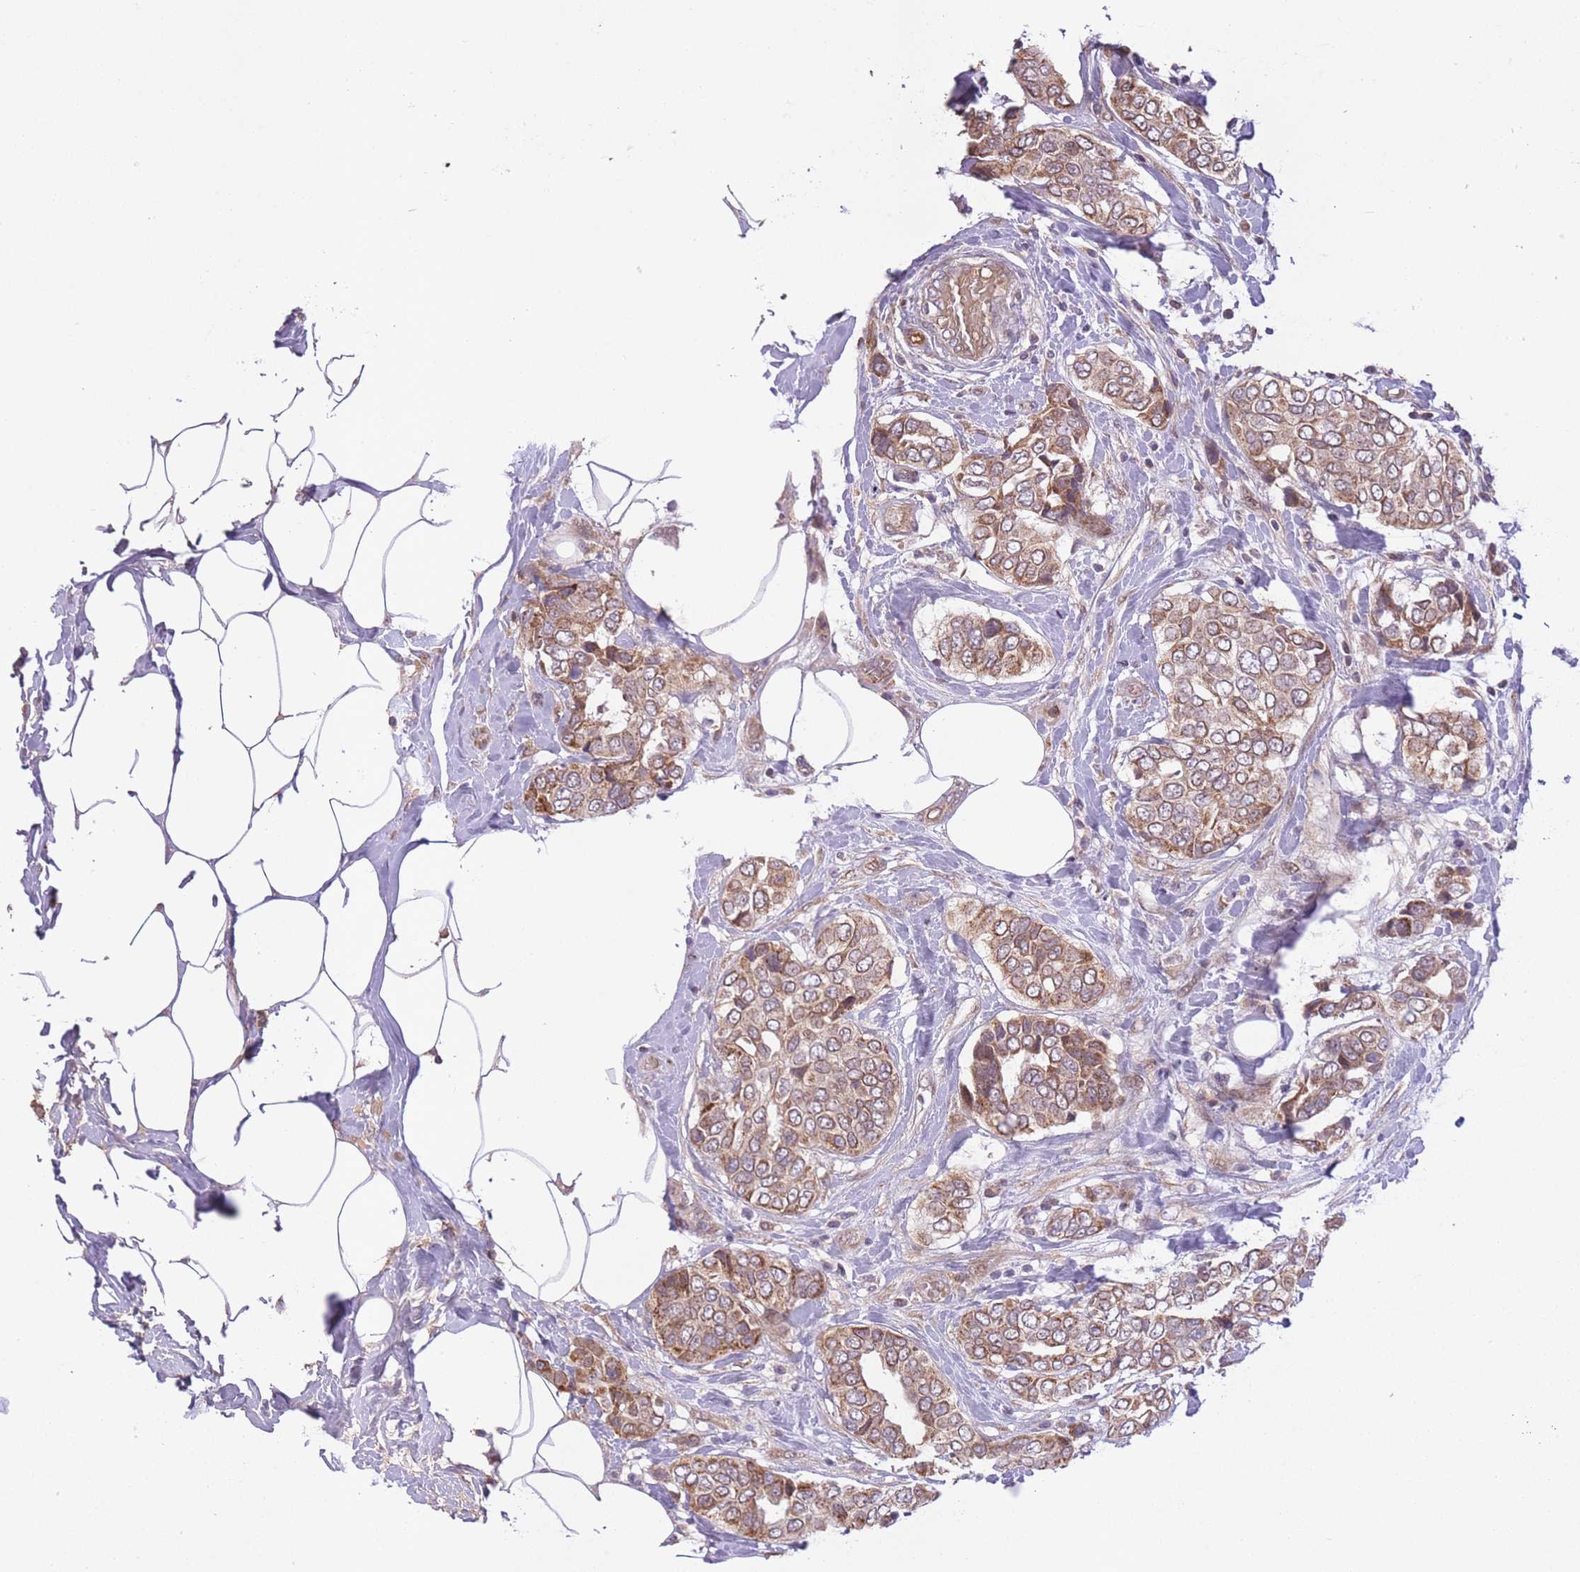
{"staining": {"intensity": "moderate", "quantity": ">75%", "location": "cytoplasmic/membranous"}, "tissue": "breast cancer", "cell_type": "Tumor cells", "image_type": "cancer", "snomed": [{"axis": "morphology", "description": "Lobular carcinoma"}, {"axis": "topography", "description": "Breast"}], "caption": "Breast lobular carcinoma stained for a protein shows moderate cytoplasmic/membranous positivity in tumor cells. Using DAB (3,3'-diaminobenzidine) (brown) and hematoxylin (blue) stains, captured at high magnification using brightfield microscopy.", "gene": "POLR3F", "patient": {"sex": "female", "age": 51}}